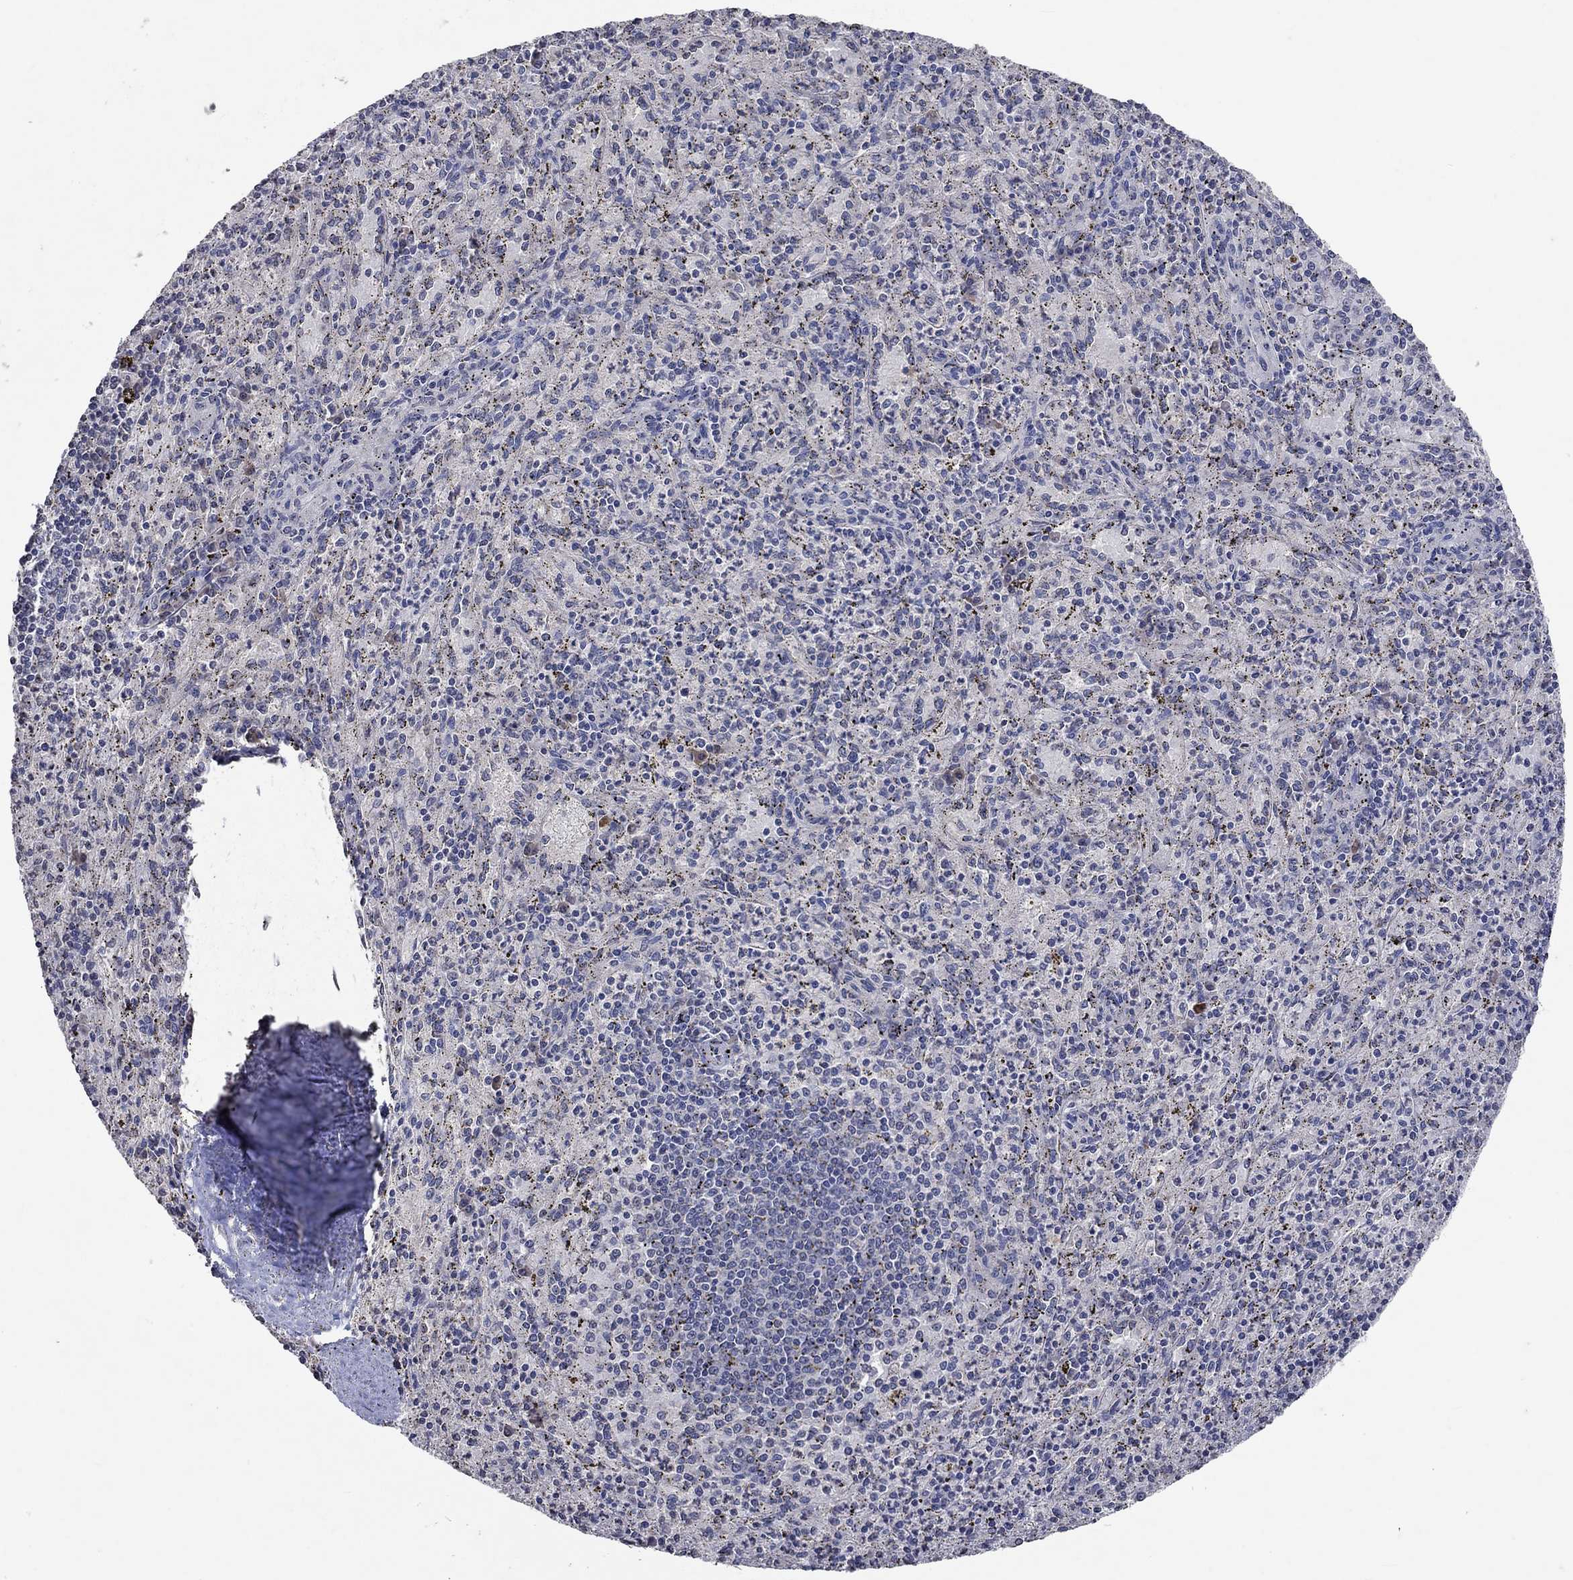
{"staining": {"intensity": "negative", "quantity": "none", "location": "none"}, "tissue": "spleen", "cell_type": "Cells in red pulp", "image_type": "normal", "snomed": [{"axis": "morphology", "description": "Normal tissue, NOS"}, {"axis": "topography", "description": "Spleen"}], "caption": "An immunohistochemistry image of unremarkable spleen is shown. There is no staining in cells in red pulp of spleen. (Brightfield microscopy of DAB (3,3'-diaminobenzidine) immunohistochemistry at high magnification).", "gene": "TMEM169", "patient": {"sex": "male", "age": 60}}